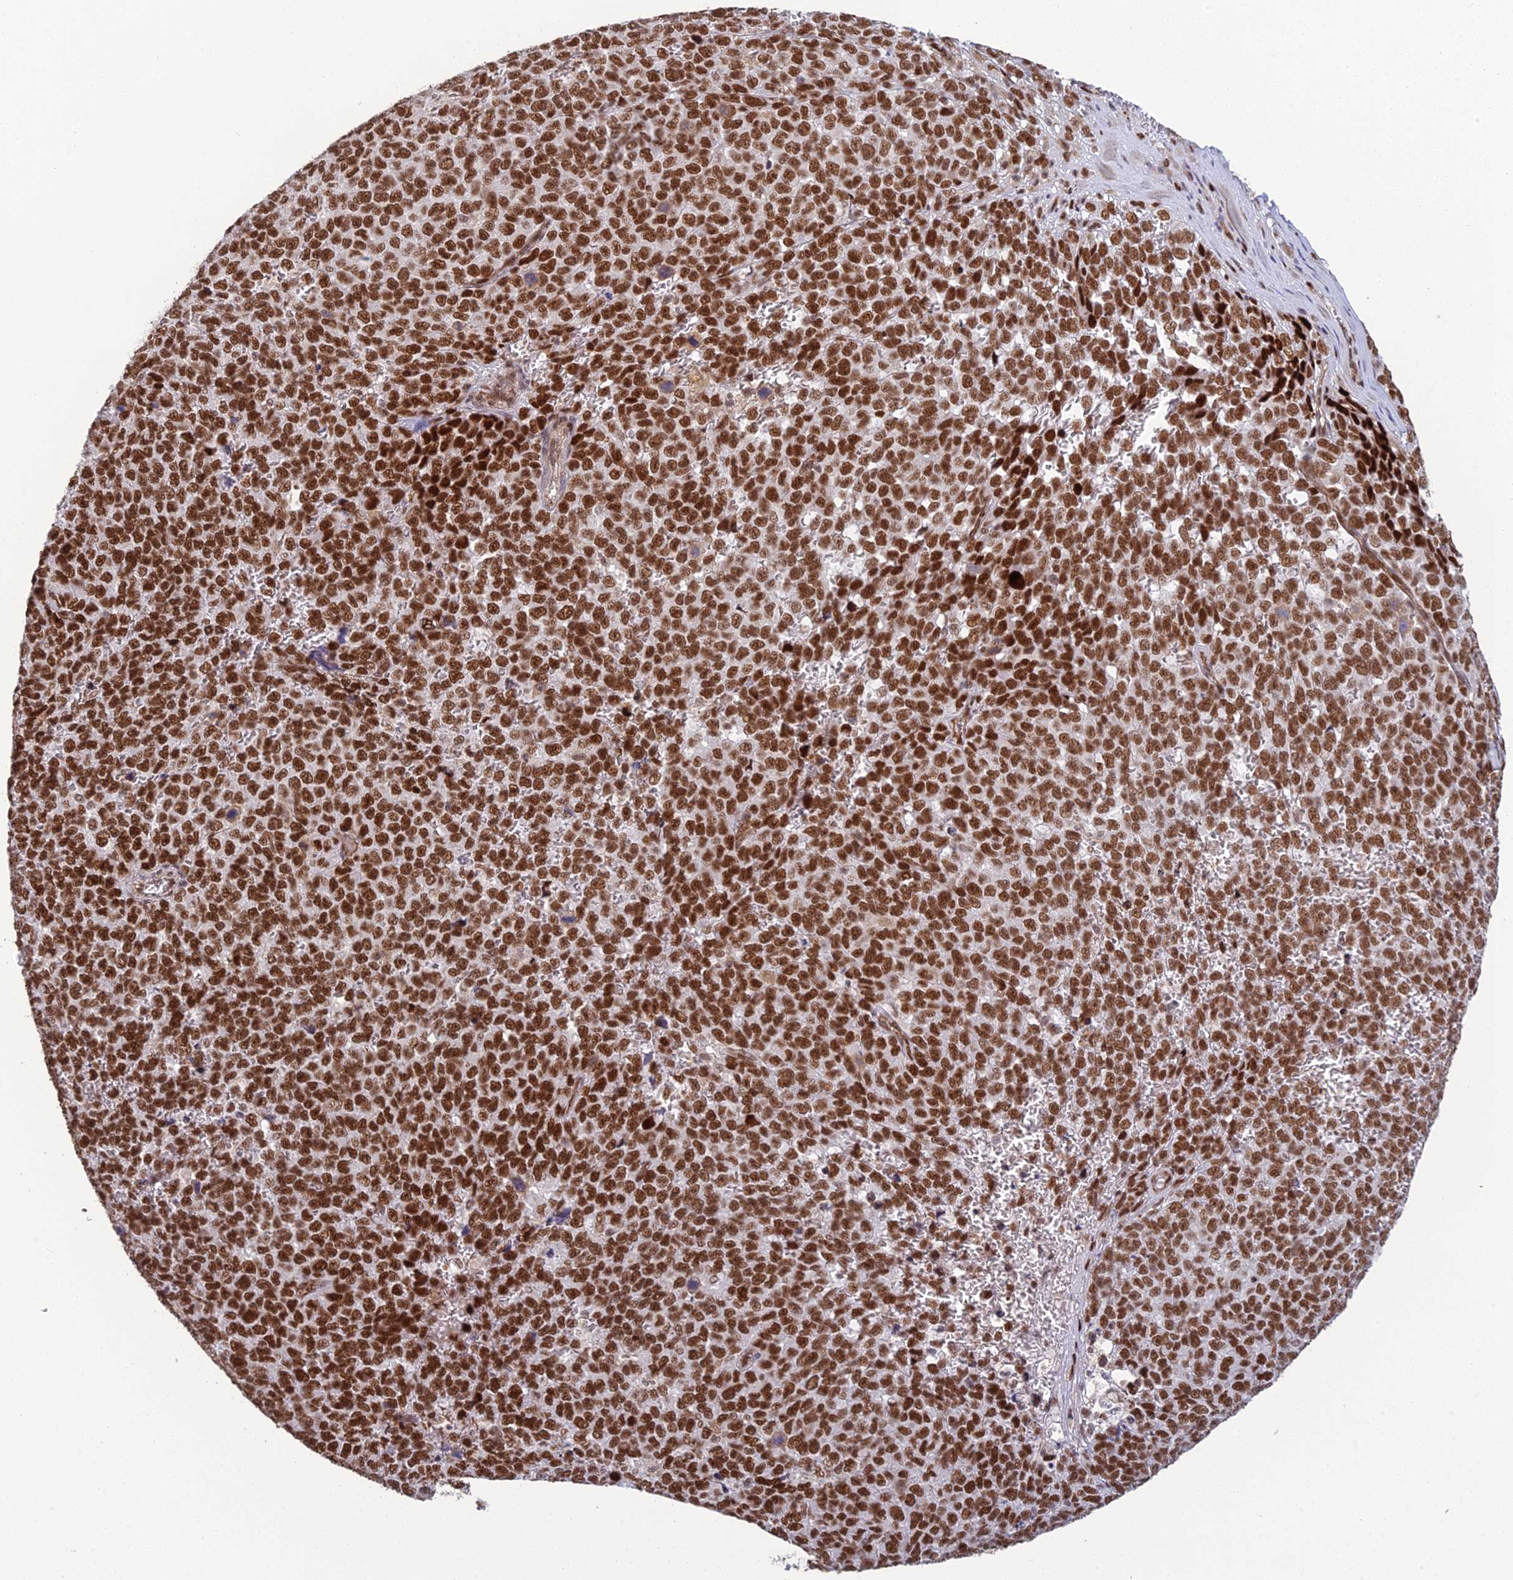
{"staining": {"intensity": "strong", "quantity": ">75%", "location": "nuclear"}, "tissue": "melanoma", "cell_type": "Tumor cells", "image_type": "cancer", "snomed": [{"axis": "morphology", "description": "Malignant melanoma, NOS"}, {"axis": "topography", "description": "Nose, NOS"}], "caption": "IHC micrograph of neoplastic tissue: human malignant melanoma stained using immunohistochemistry (IHC) displays high levels of strong protein expression localized specifically in the nuclear of tumor cells, appearing as a nuclear brown color.", "gene": "RANBP3", "patient": {"sex": "female", "age": 48}}